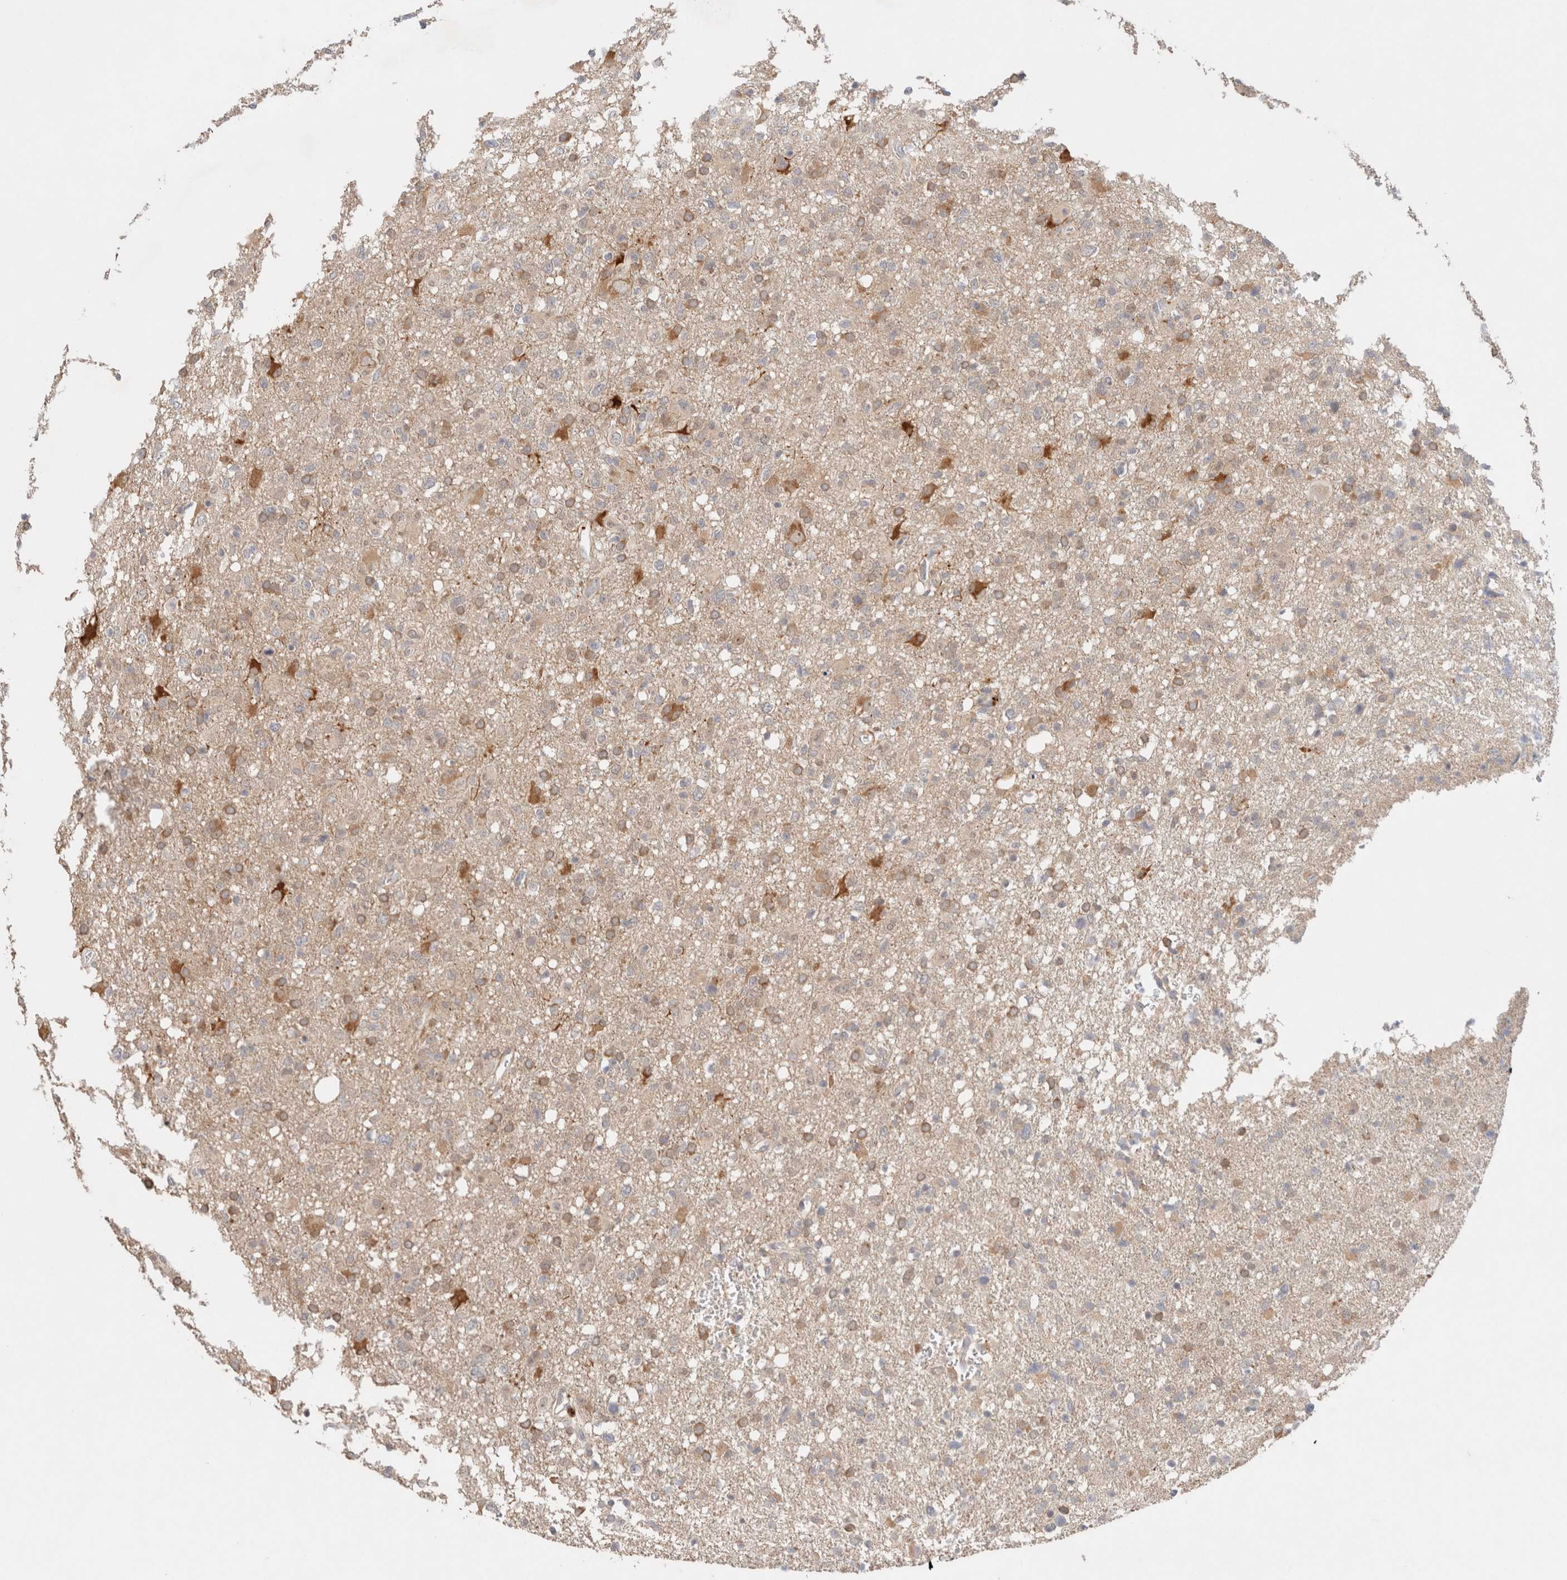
{"staining": {"intensity": "moderate", "quantity": "25%-75%", "location": "cytoplasmic/membranous"}, "tissue": "glioma", "cell_type": "Tumor cells", "image_type": "cancer", "snomed": [{"axis": "morphology", "description": "Glioma, malignant, High grade"}, {"axis": "topography", "description": "Brain"}], "caption": "Glioma stained for a protein (brown) reveals moderate cytoplasmic/membranous positive positivity in approximately 25%-75% of tumor cells.", "gene": "ERI3", "patient": {"sex": "female", "age": 57}}